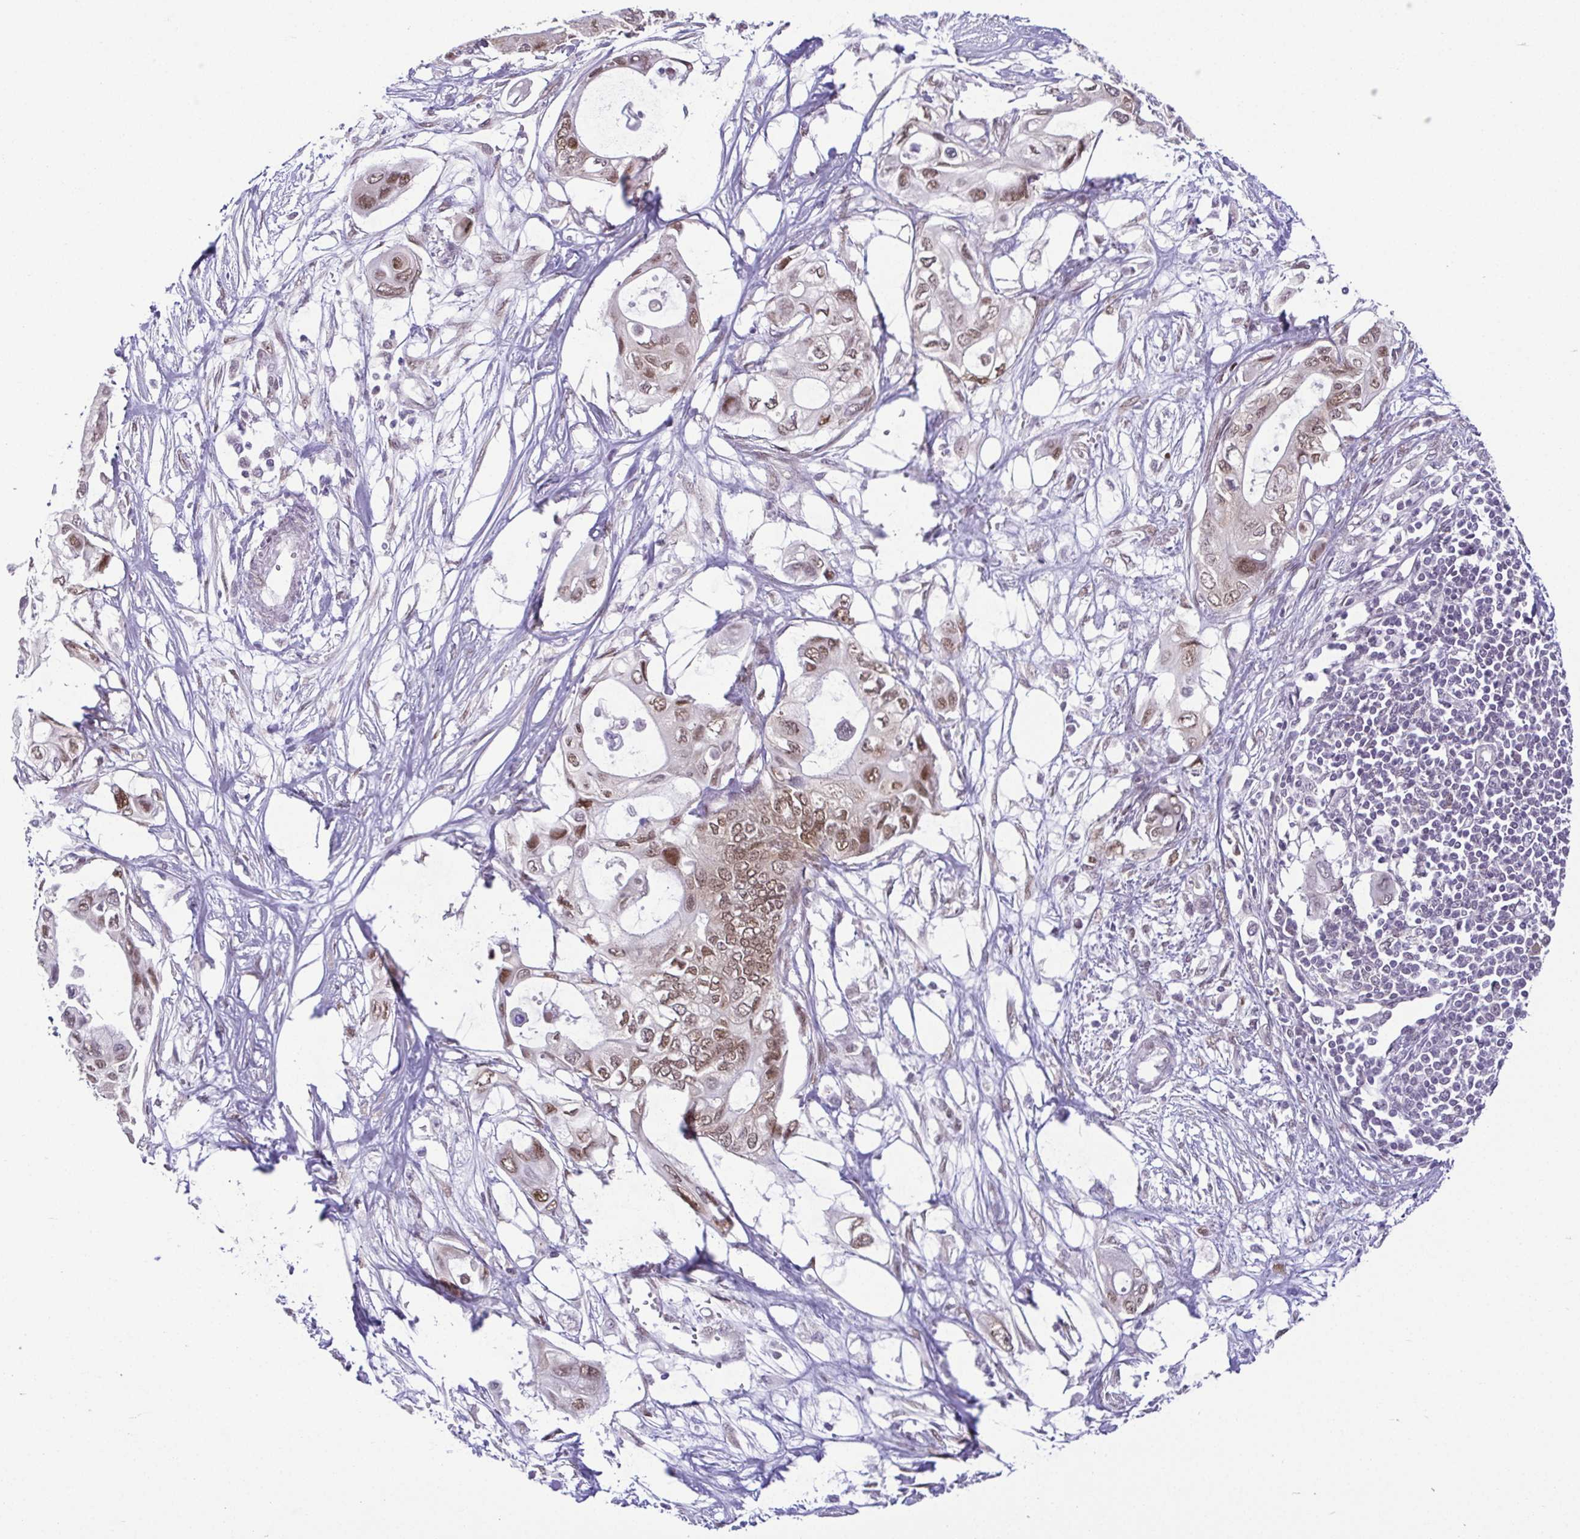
{"staining": {"intensity": "moderate", "quantity": ">75%", "location": "nuclear"}, "tissue": "pancreatic cancer", "cell_type": "Tumor cells", "image_type": "cancer", "snomed": [{"axis": "morphology", "description": "Adenocarcinoma, NOS"}, {"axis": "topography", "description": "Pancreas"}], "caption": "Protein expression analysis of human adenocarcinoma (pancreatic) reveals moderate nuclear positivity in about >75% of tumor cells.", "gene": "RBM3", "patient": {"sex": "female", "age": 63}}